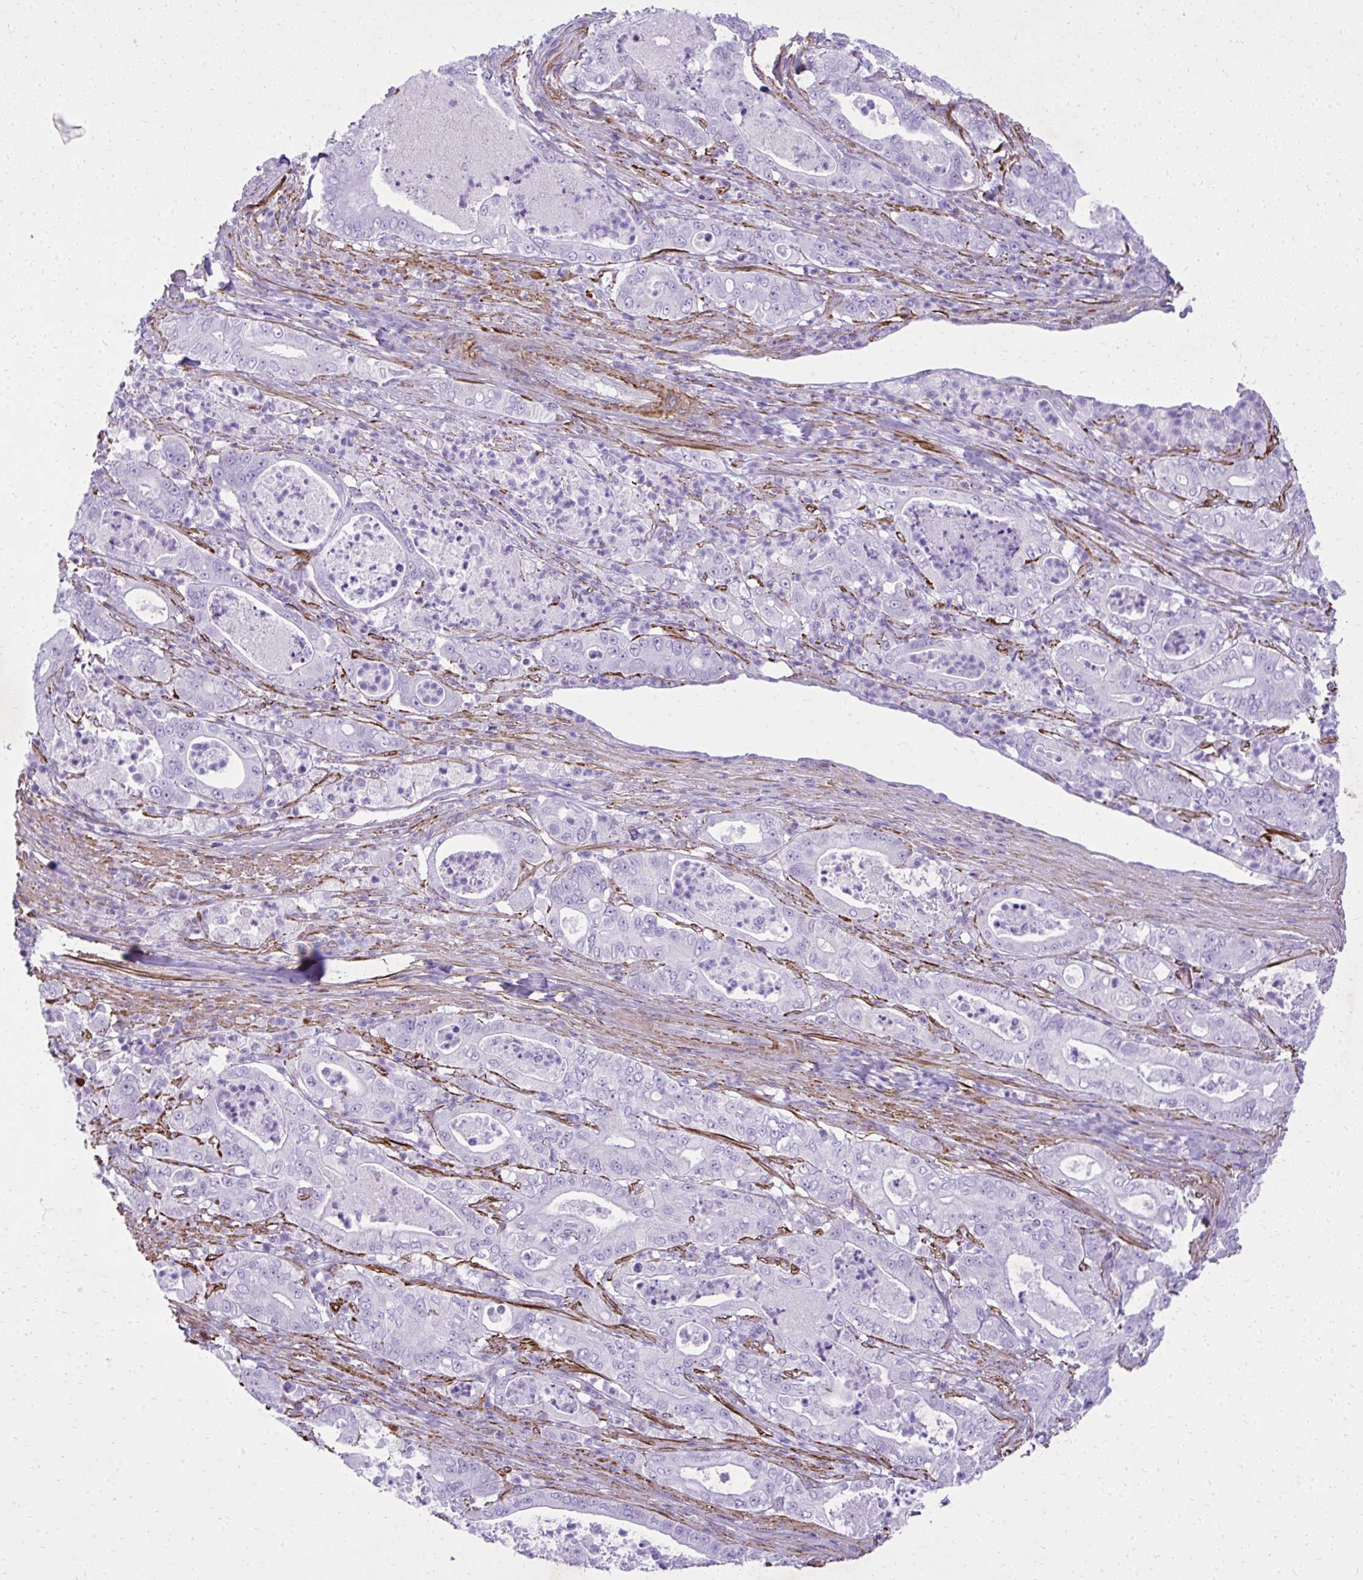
{"staining": {"intensity": "negative", "quantity": "none", "location": "none"}, "tissue": "pancreatic cancer", "cell_type": "Tumor cells", "image_type": "cancer", "snomed": [{"axis": "morphology", "description": "Adenocarcinoma, NOS"}, {"axis": "topography", "description": "Pancreas"}], "caption": "Tumor cells show no significant staining in adenocarcinoma (pancreatic).", "gene": "PITPNM3", "patient": {"sex": "male", "age": 71}}